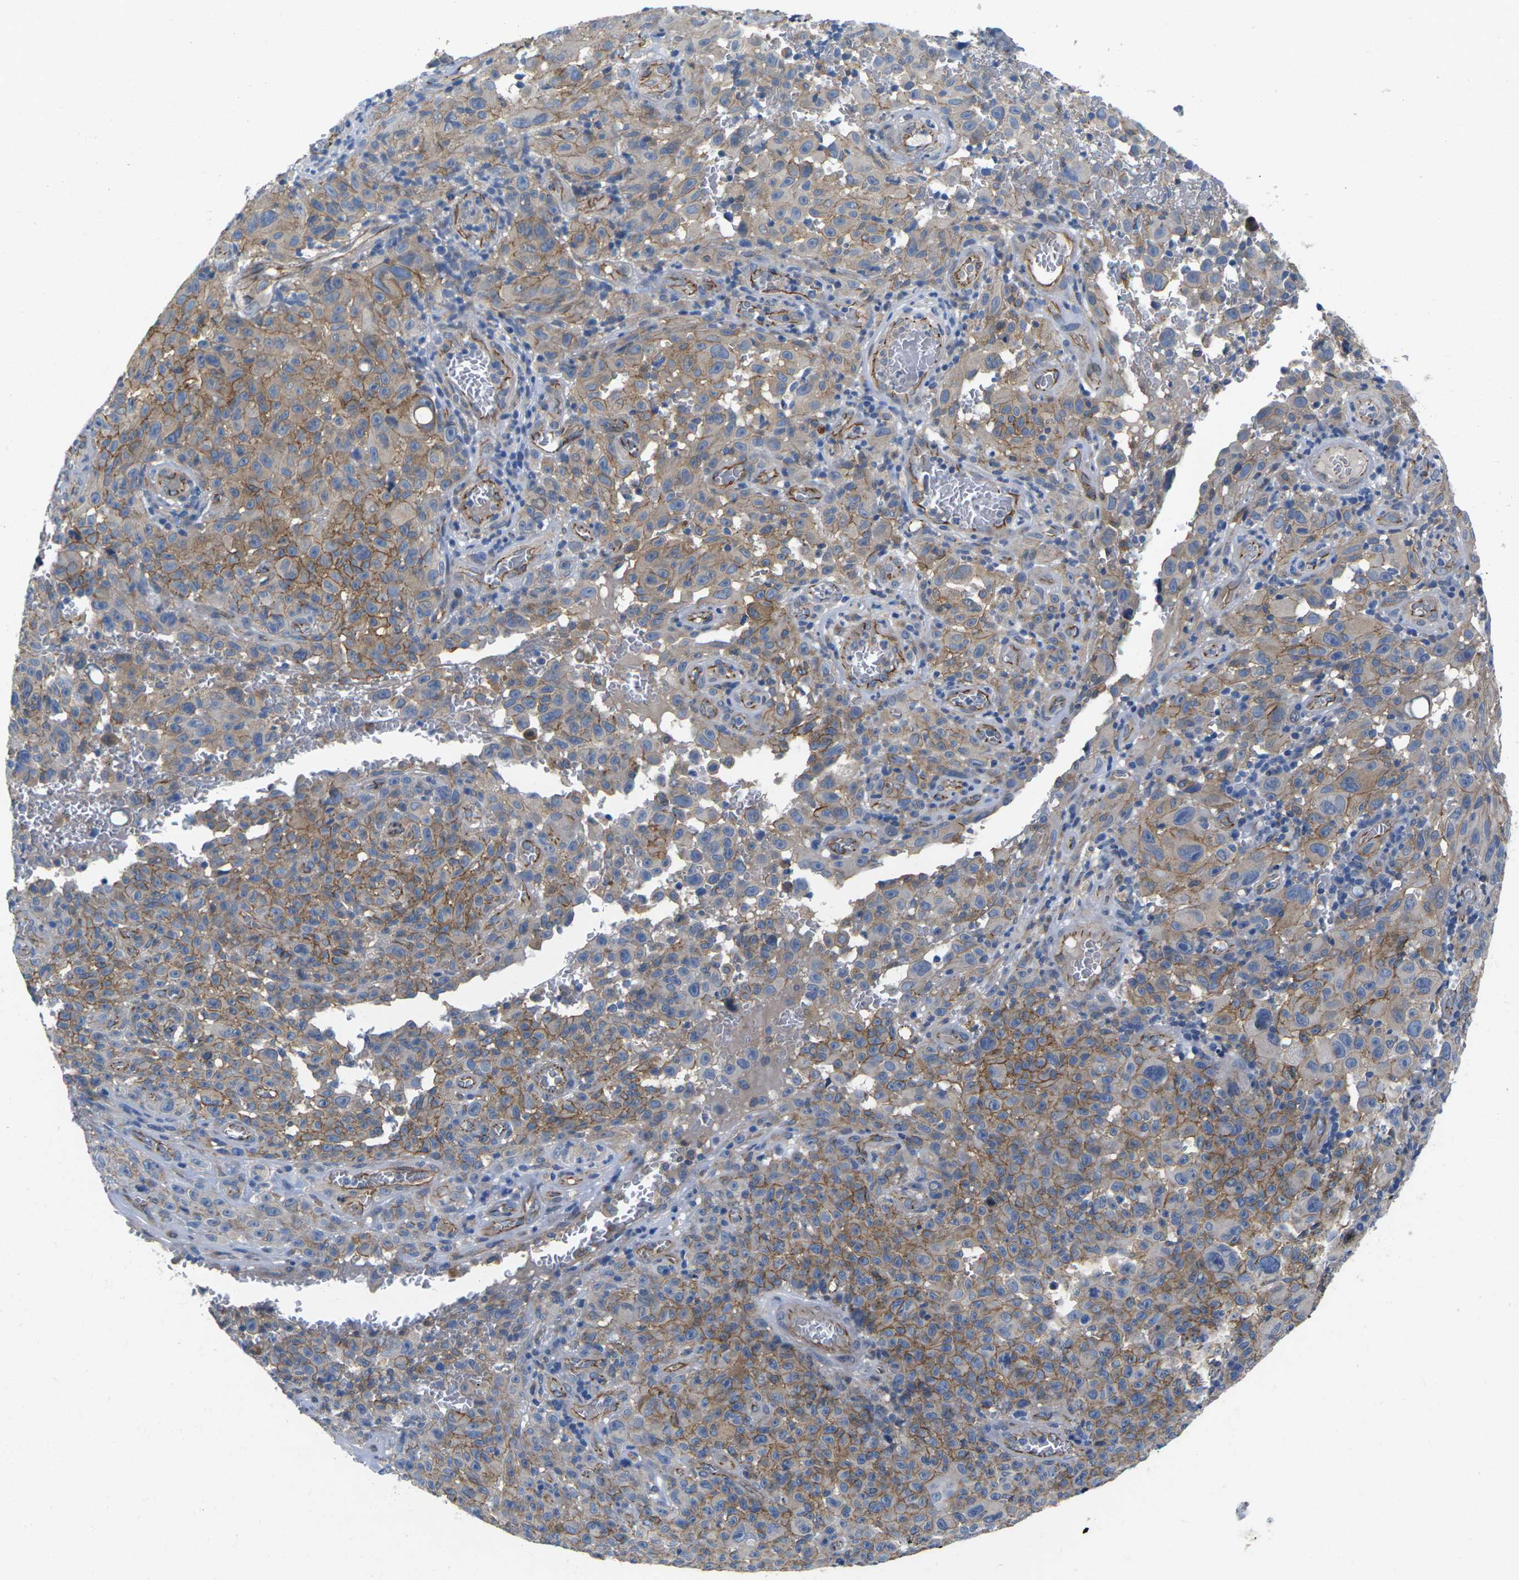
{"staining": {"intensity": "moderate", "quantity": "25%-75%", "location": "cytoplasmic/membranous"}, "tissue": "melanoma", "cell_type": "Tumor cells", "image_type": "cancer", "snomed": [{"axis": "morphology", "description": "Malignant melanoma, NOS"}, {"axis": "topography", "description": "Skin"}], "caption": "The immunohistochemical stain shows moderate cytoplasmic/membranous expression in tumor cells of melanoma tissue. Immunohistochemistry stains the protein of interest in brown and the nuclei are stained blue.", "gene": "CTNND1", "patient": {"sex": "female", "age": 82}}